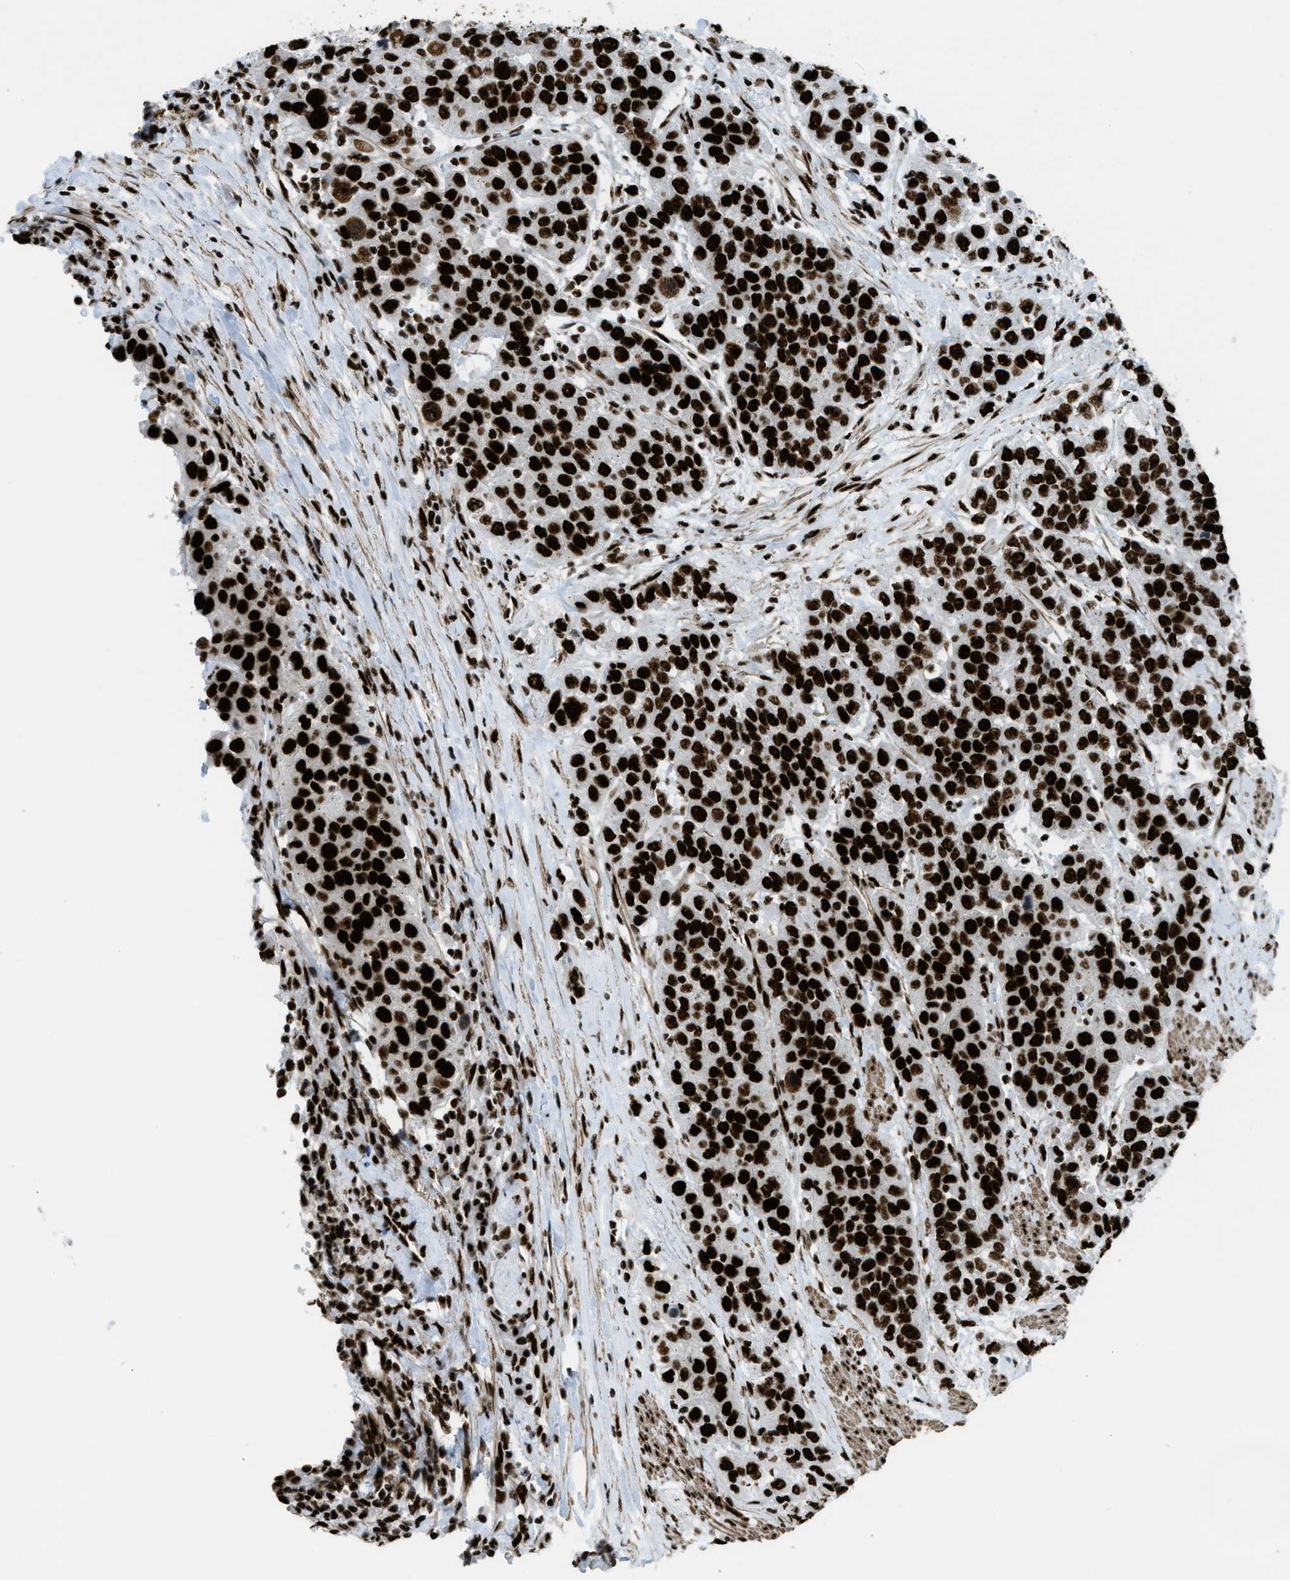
{"staining": {"intensity": "strong", "quantity": ">75%", "location": "nuclear"}, "tissue": "urothelial cancer", "cell_type": "Tumor cells", "image_type": "cancer", "snomed": [{"axis": "morphology", "description": "Urothelial carcinoma, High grade"}, {"axis": "topography", "description": "Urinary bladder"}], "caption": "Protein expression analysis of urothelial cancer shows strong nuclear expression in about >75% of tumor cells. The protein of interest is shown in brown color, while the nuclei are stained blue.", "gene": "ZNF207", "patient": {"sex": "female", "age": 80}}